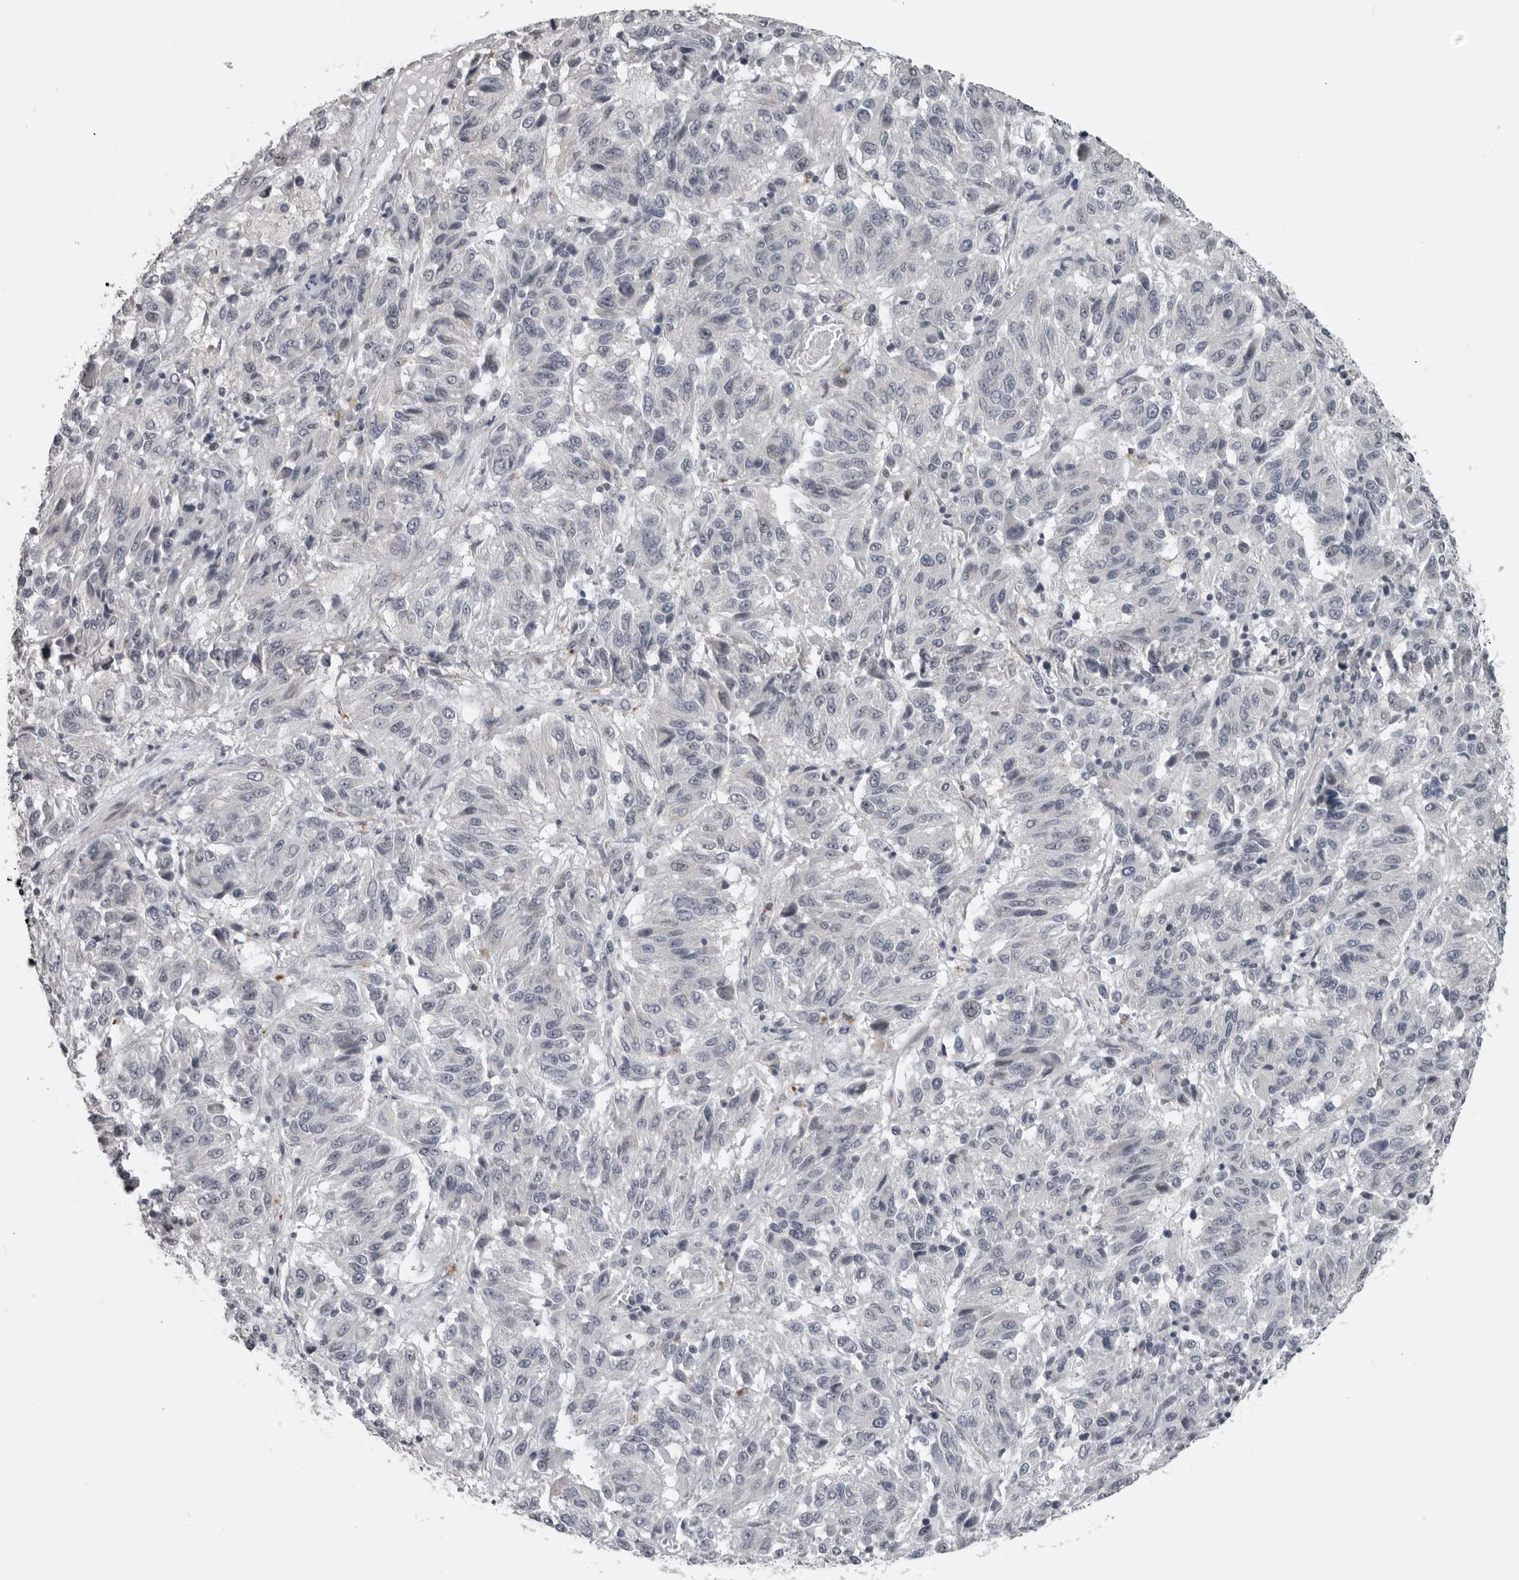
{"staining": {"intensity": "weak", "quantity": "<25%", "location": "cytoplasmic/membranous,nuclear"}, "tissue": "melanoma", "cell_type": "Tumor cells", "image_type": "cancer", "snomed": [{"axis": "morphology", "description": "Malignant melanoma, NOS"}, {"axis": "topography", "description": "Skin"}], "caption": "Melanoma was stained to show a protein in brown. There is no significant expression in tumor cells. (Brightfield microscopy of DAB (3,3'-diaminobenzidine) immunohistochemistry (IHC) at high magnification).", "gene": "PRRX2", "patient": {"sex": "female", "age": 82}}